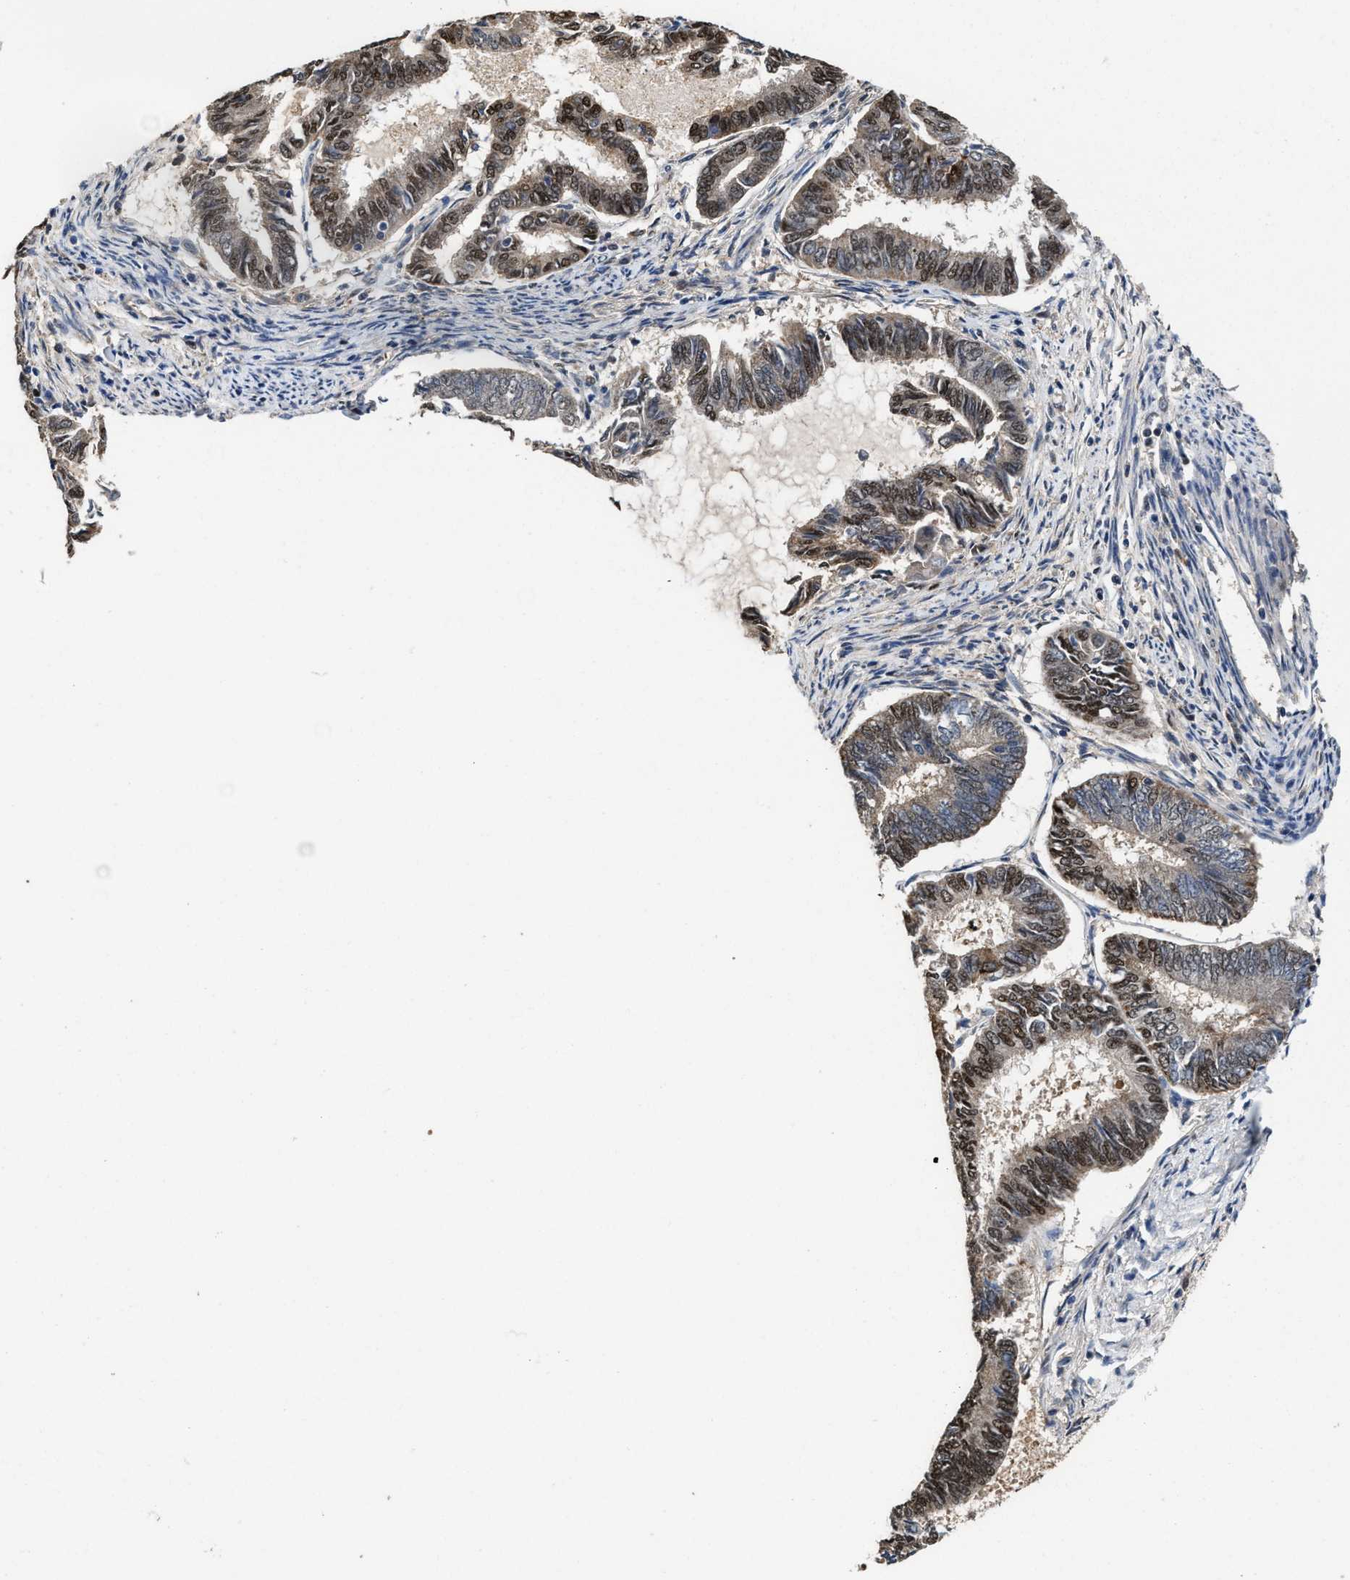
{"staining": {"intensity": "moderate", "quantity": ">75%", "location": "nuclear"}, "tissue": "endometrial cancer", "cell_type": "Tumor cells", "image_type": "cancer", "snomed": [{"axis": "morphology", "description": "Adenocarcinoma, NOS"}, {"axis": "topography", "description": "Endometrium"}], "caption": "A high-resolution micrograph shows IHC staining of adenocarcinoma (endometrial), which reveals moderate nuclear expression in approximately >75% of tumor cells.", "gene": "ZNF20", "patient": {"sex": "female", "age": 86}}